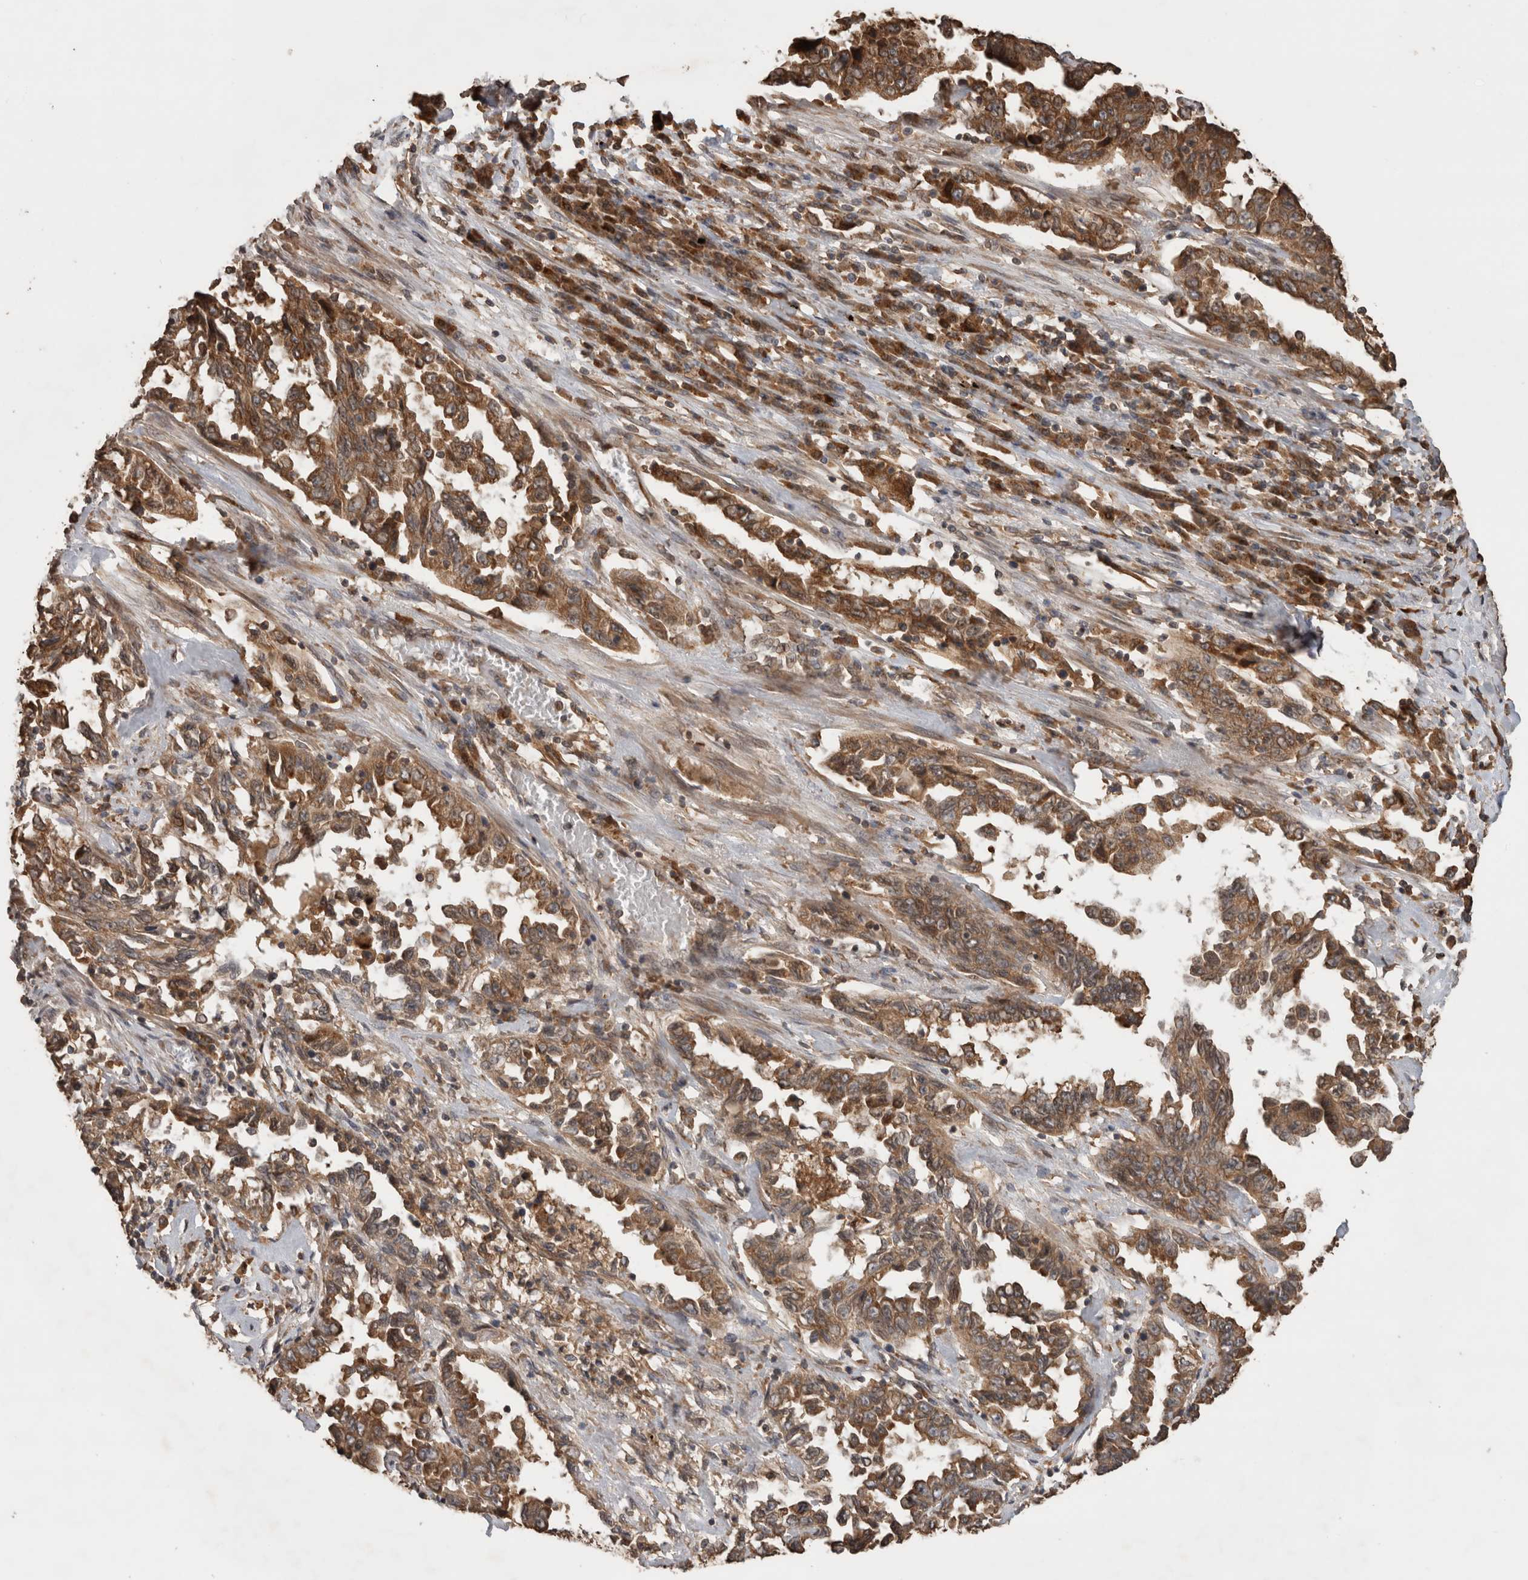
{"staining": {"intensity": "strong", "quantity": ">75%", "location": "cytoplasmic/membranous"}, "tissue": "lung cancer", "cell_type": "Tumor cells", "image_type": "cancer", "snomed": [{"axis": "morphology", "description": "Adenocarcinoma, NOS"}, {"axis": "topography", "description": "Lung"}], "caption": "Protein staining of lung cancer tissue shows strong cytoplasmic/membranous expression in approximately >75% of tumor cells.", "gene": "OTUD7B", "patient": {"sex": "female", "age": 51}}